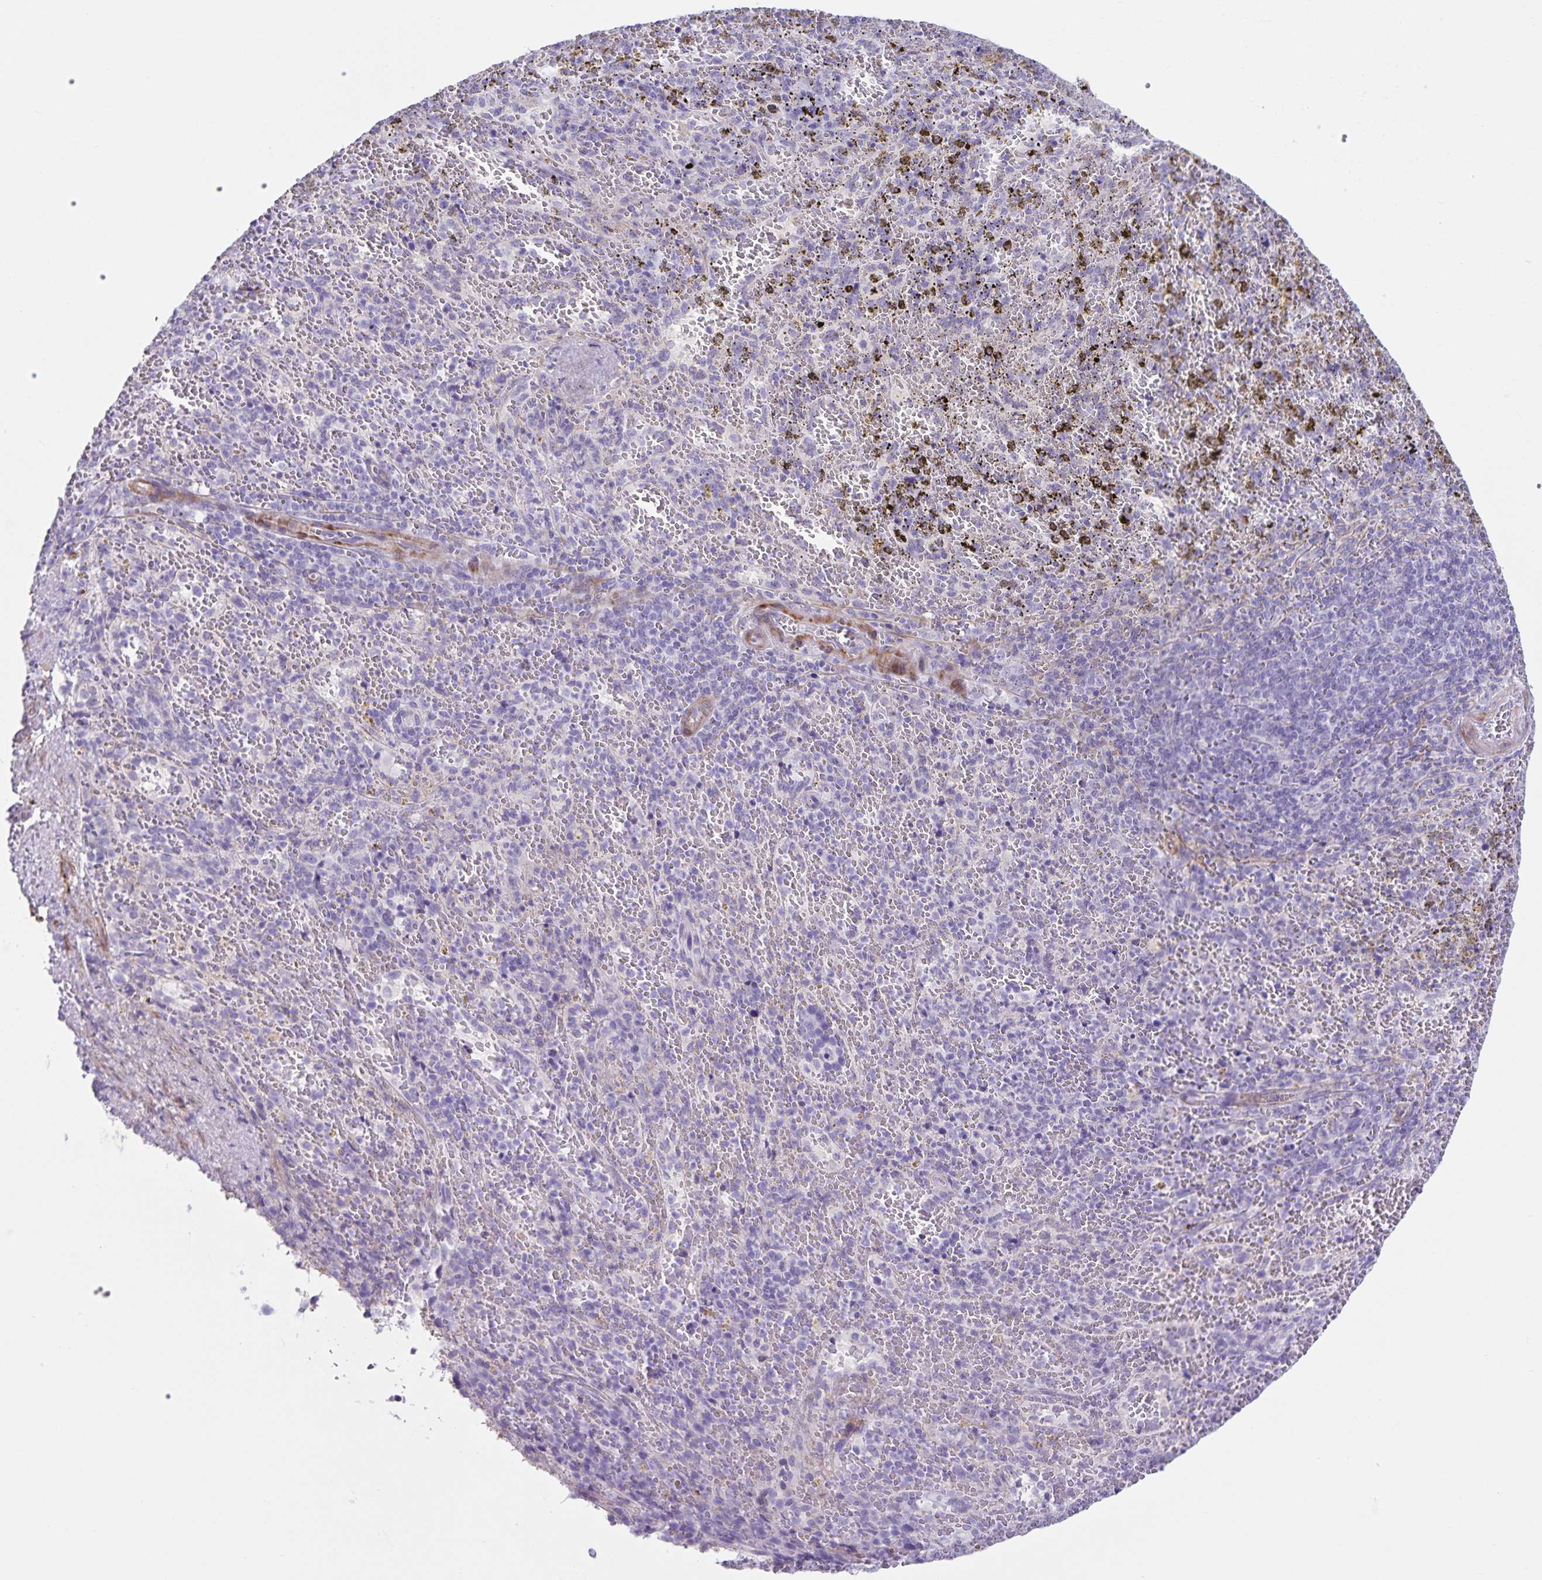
{"staining": {"intensity": "negative", "quantity": "none", "location": "none"}, "tissue": "spleen", "cell_type": "Cells in red pulp", "image_type": "normal", "snomed": [{"axis": "morphology", "description": "Normal tissue, NOS"}, {"axis": "topography", "description": "Spleen"}], "caption": "IHC photomicrograph of unremarkable spleen stained for a protein (brown), which shows no positivity in cells in red pulp.", "gene": "C11orf42", "patient": {"sex": "female", "age": 50}}